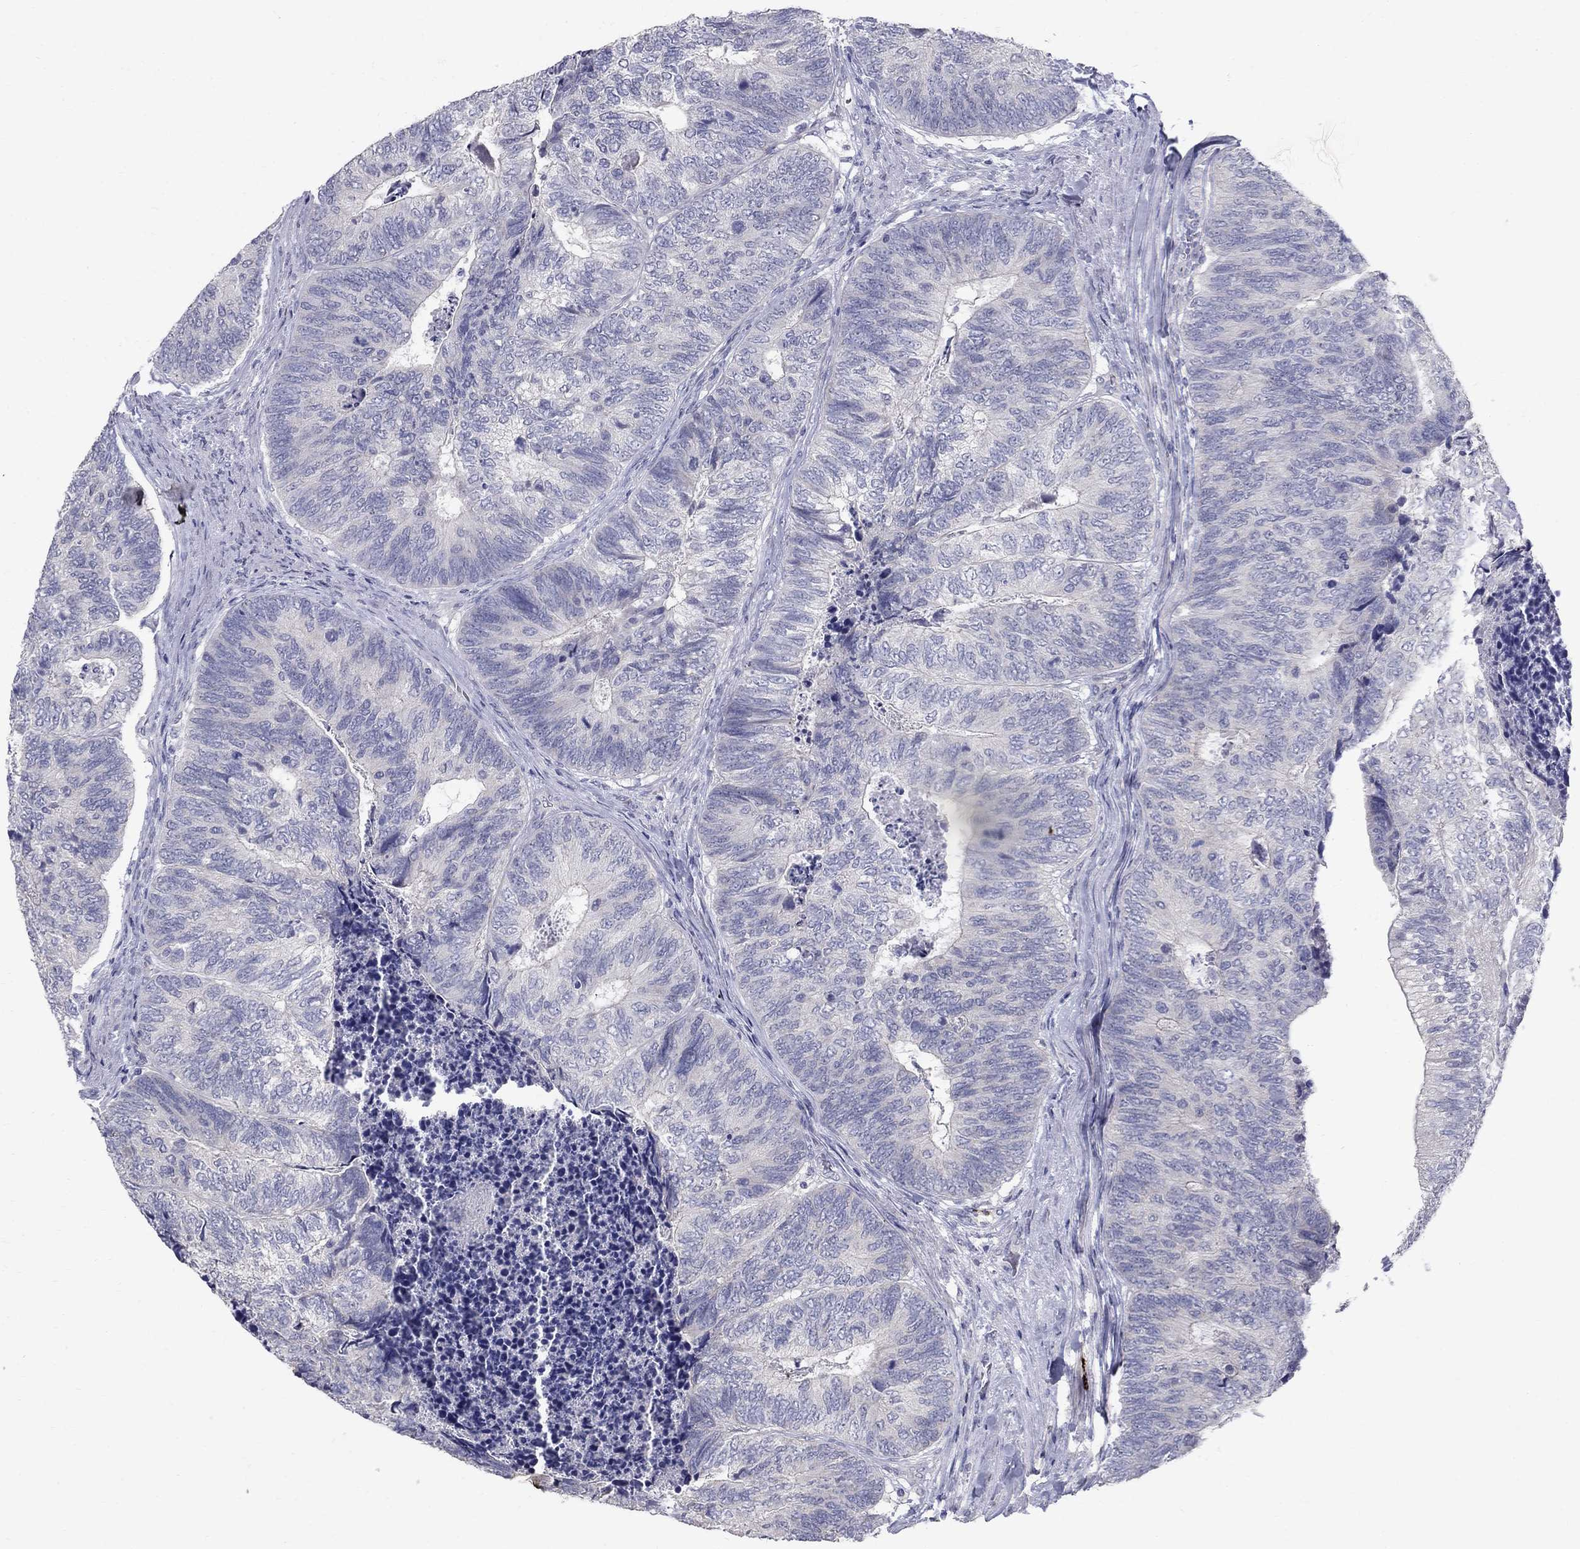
{"staining": {"intensity": "negative", "quantity": "none", "location": "none"}, "tissue": "colorectal cancer", "cell_type": "Tumor cells", "image_type": "cancer", "snomed": [{"axis": "morphology", "description": "Adenocarcinoma, NOS"}, {"axis": "topography", "description": "Colon"}], "caption": "A high-resolution image shows IHC staining of colorectal cancer, which exhibits no significant positivity in tumor cells. (DAB (3,3'-diaminobenzidine) immunohistochemistry visualized using brightfield microscopy, high magnification).", "gene": "TP53TG5", "patient": {"sex": "female", "age": 67}}